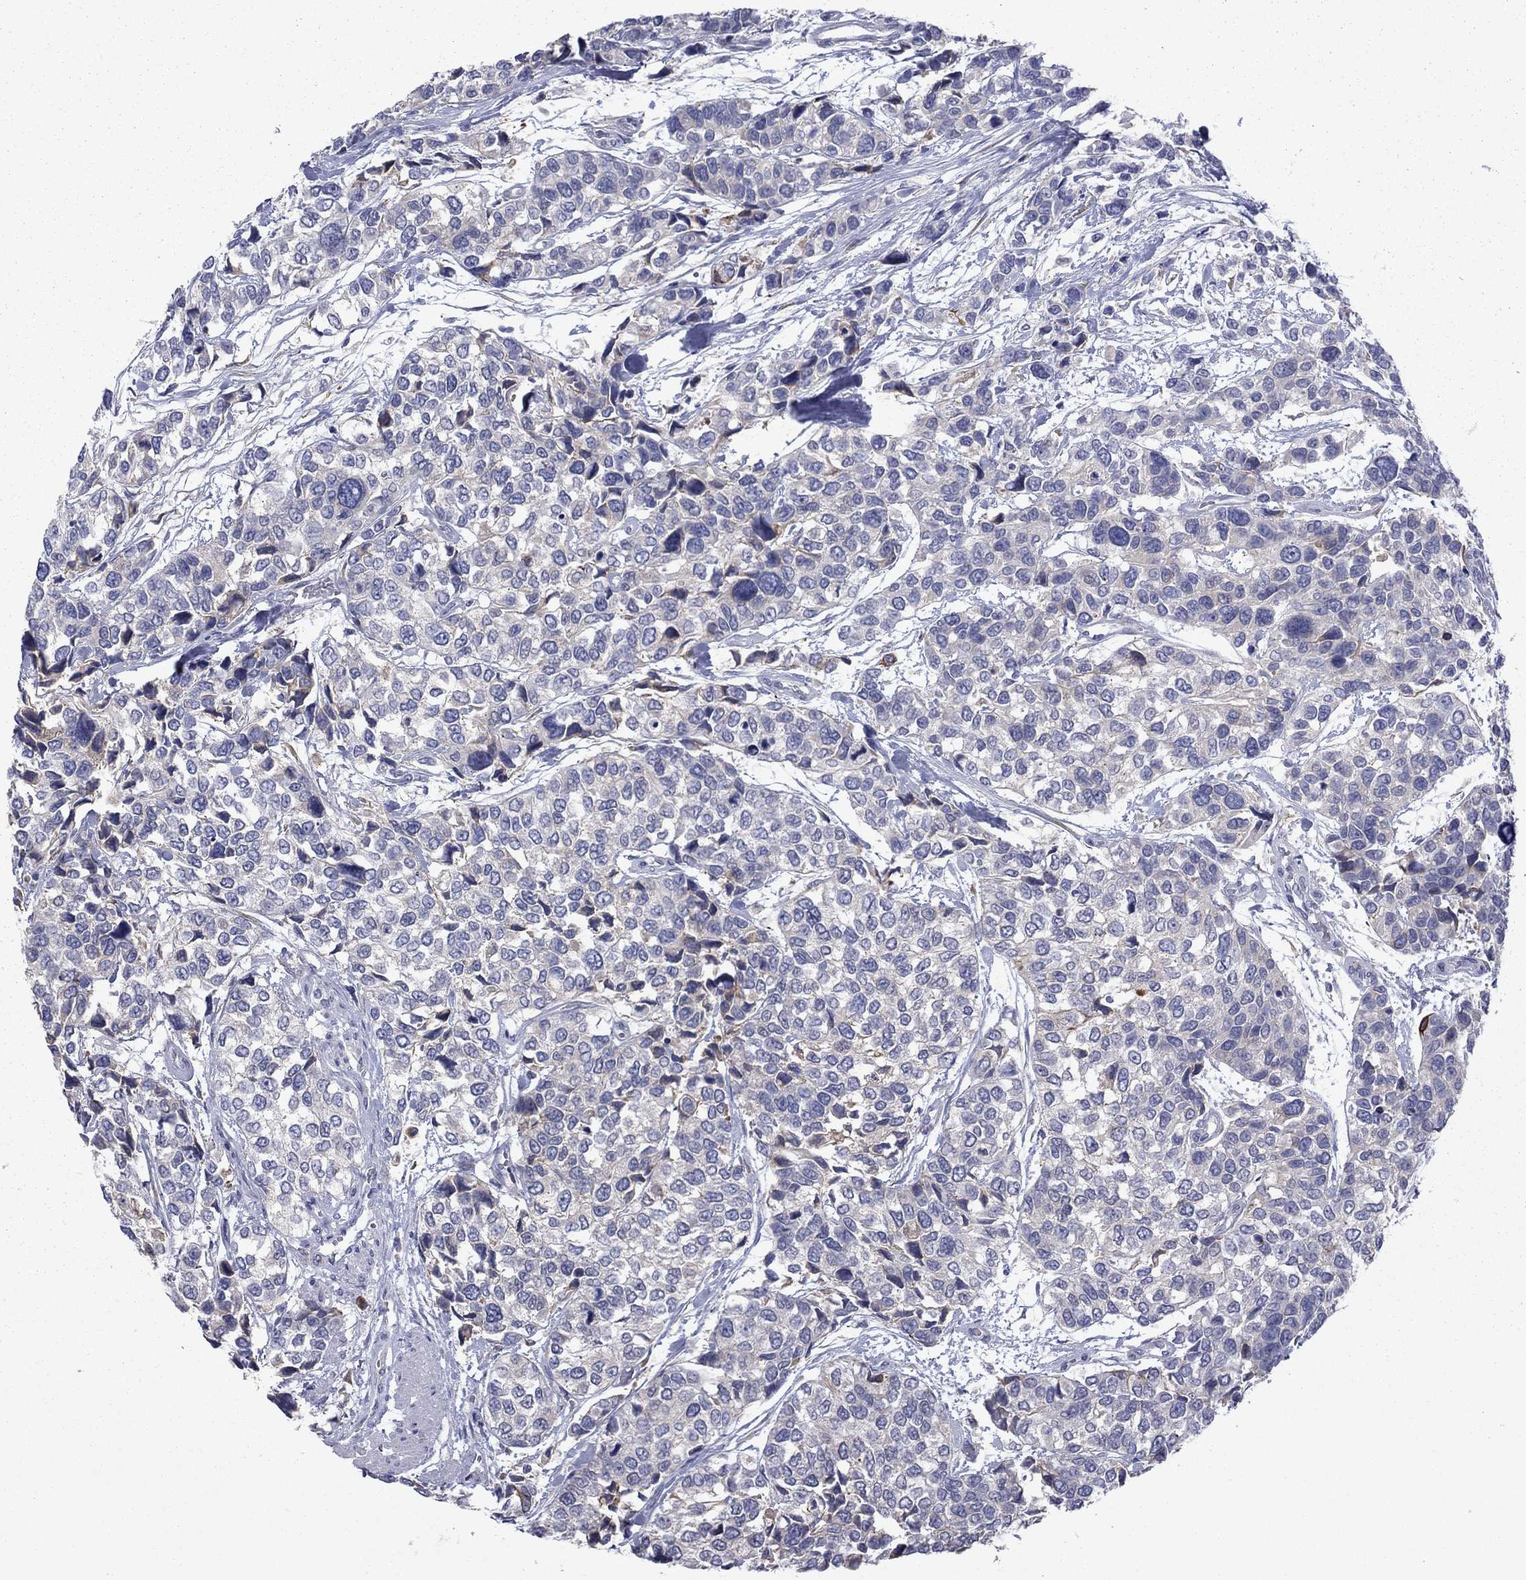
{"staining": {"intensity": "strong", "quantity": "<25%", "location": "cytoplasmic/membranous,nuclear"}, "tissue": "urothelial cancer", "cell_type": "Tumor cells", "image_type": "cancer", "snomed": [{"axis": "morphology", "description": "Urothelial carcinoma, High grade"}, {"axis": "topography", "description": "Urinary bladder"}], "caption": "The photomicrograph demonstrates immunohistochemical staining of urothelial cancer. There is strong cytoplasmic/membranous and nuclear positivity is identified in about <25% of tumor cells. (Brightfield microscopy of DAB IHC at high magnification).", "gene": "TMPRSS11A", "patient": {"sex": "male", "age": 77}}